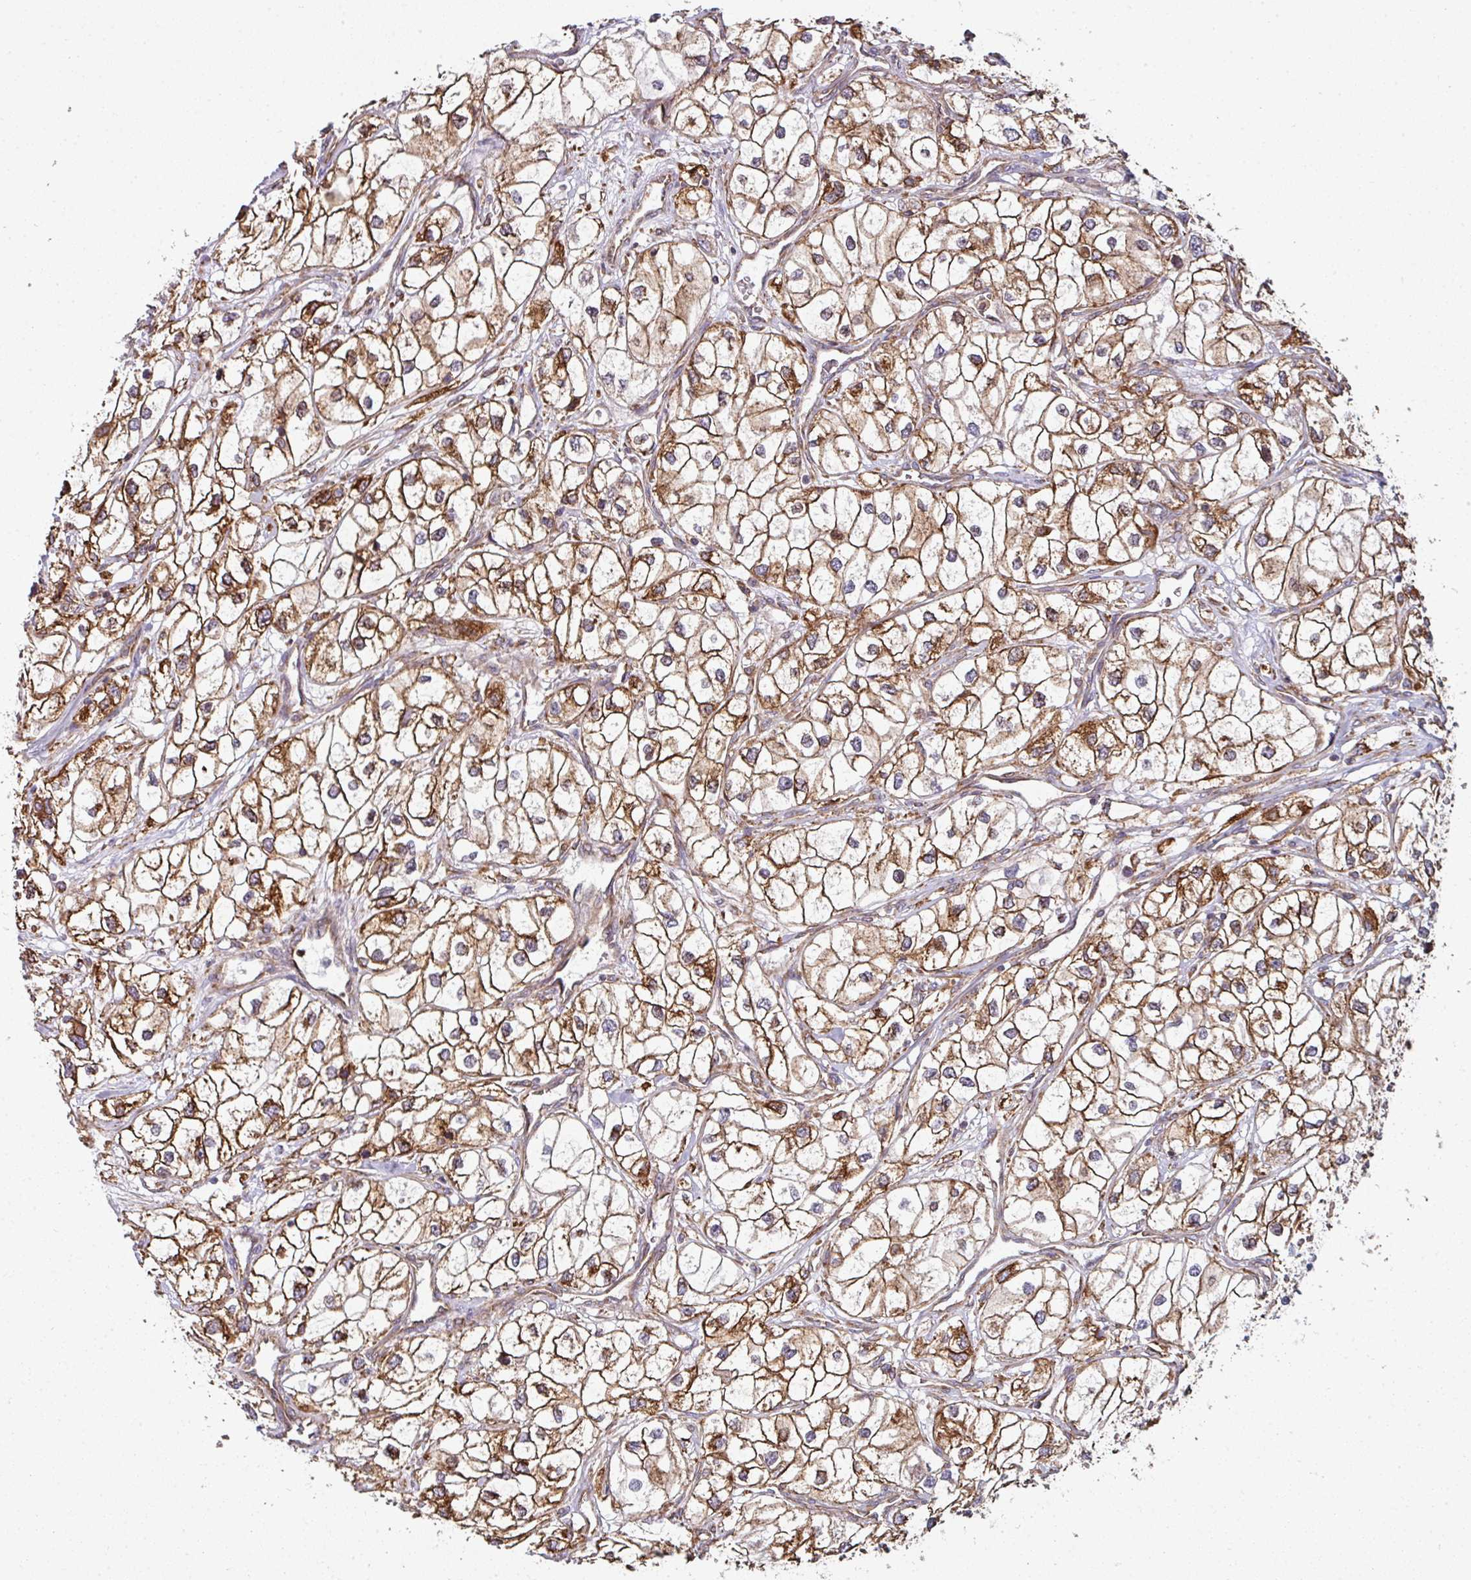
{"staining": {"intensity": "strong", "quantity": ">75%", "location": "cytoplasmic/membranous"}, "tissue": "renal cancer", "cell_type": "Tumor cells", "image_type": "cancer", "snomed": [{"axis": "morphology", "description": "Adenocarcinoma, NOS"}, {"axis": "topography", "description": "Kidney"}], "caption": "Adenocarcinoma (renal) stained for a protein (brown) displays strong cytoplasmic/membranous positive expression in approximately >75% of tumor cells.", "gene": "FAT4", "patient": {"sex": "male", "age": 59}}